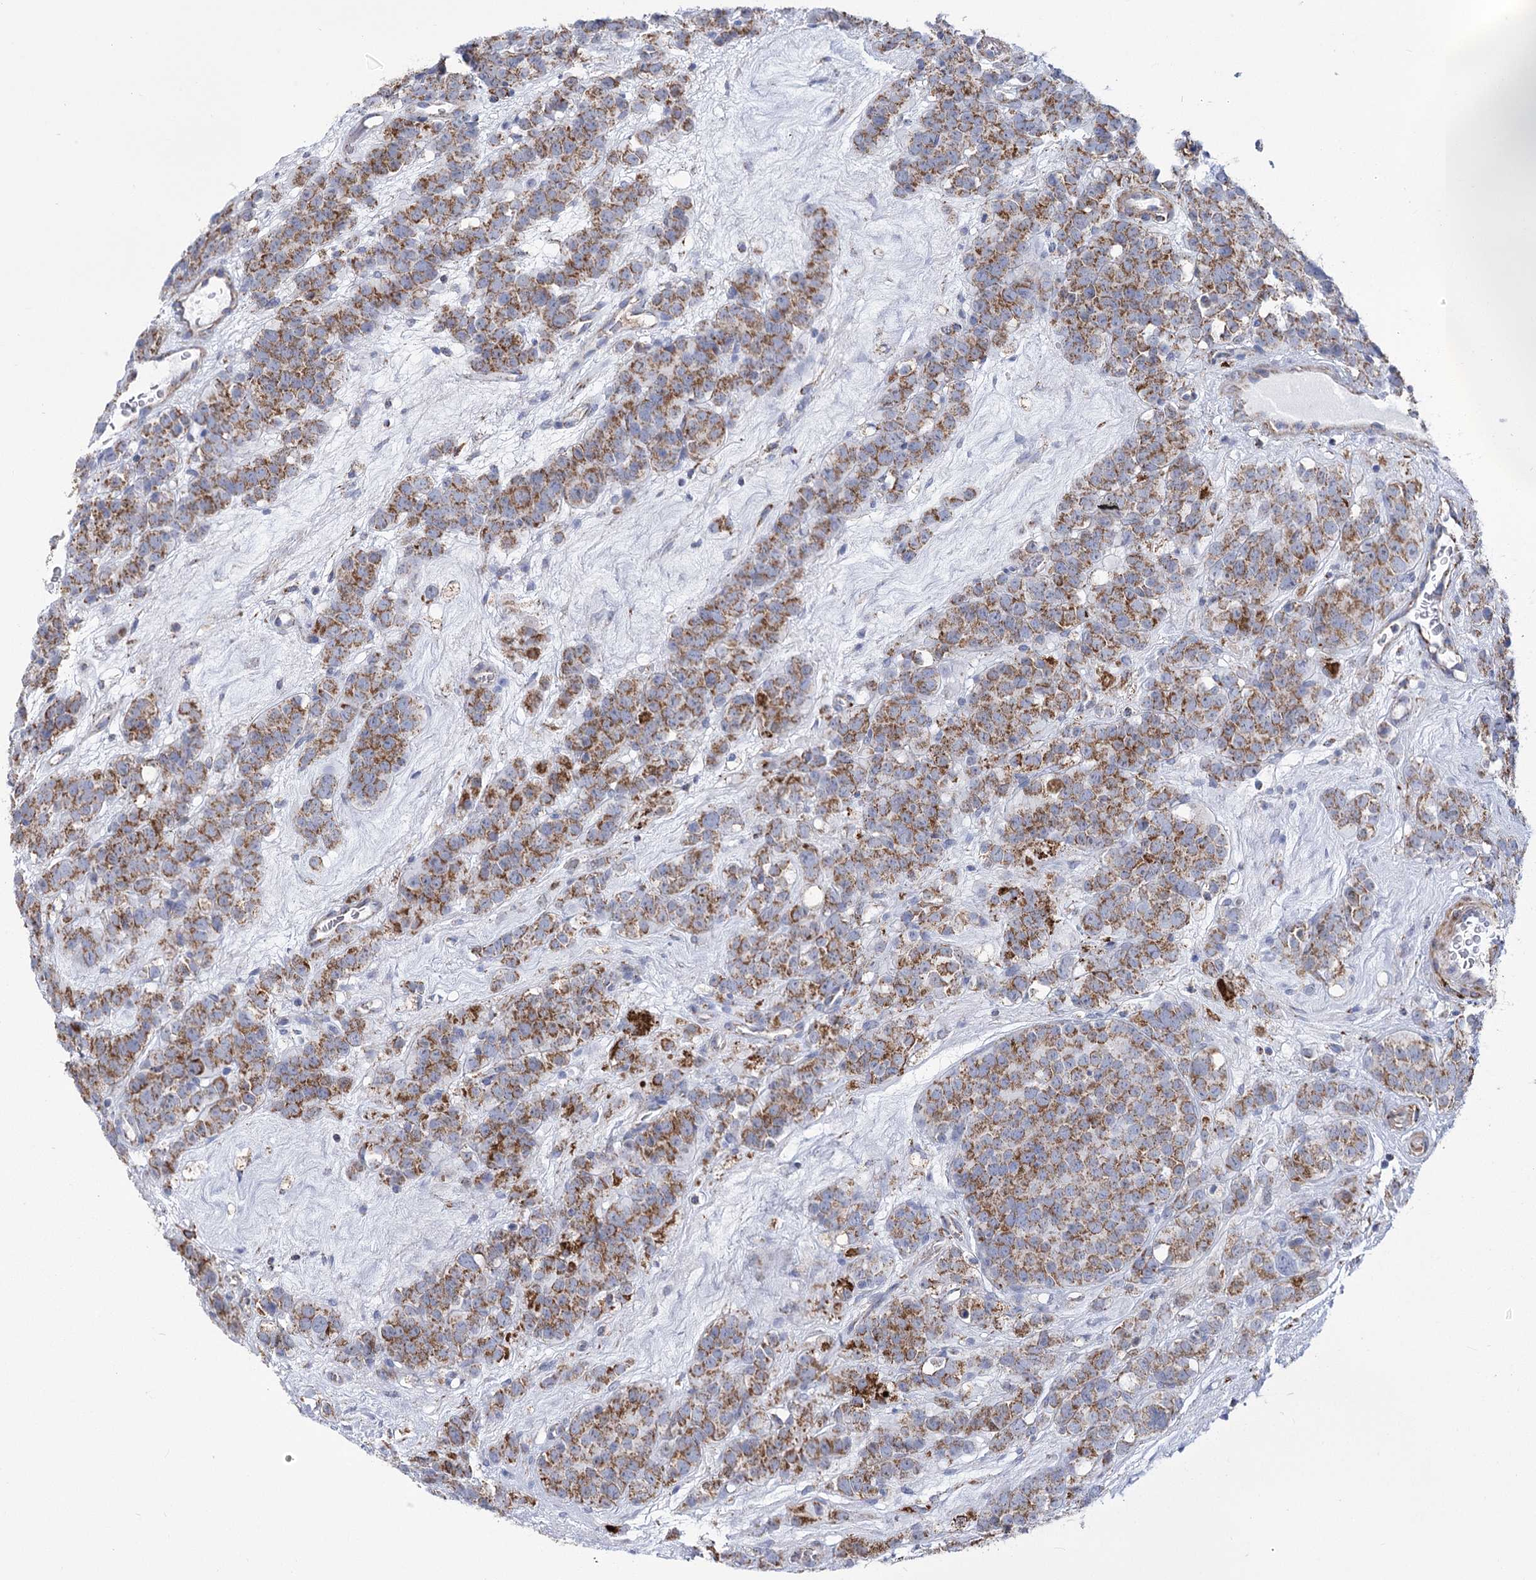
{"staining": {"intensity": "moderate", "quantity": ">75%", "location": "cytoplasmic/membranous"}, "tissue": "testis cancer", "cell_type": "Tumor cells", "image_type": "cancer", "snomed": [{"axis": "morphology", "description": "Seminoma, NOS"}, {"axis": "topography", "description": "Testis"}], "caption": "A medium amount of moderate cytoplasmic/membranous staining is appreciated in approximately >75% of tumor cells in testis cancer tissue.", "gene": "PDHB", "patient": {"sex": "male", "age": 71}}